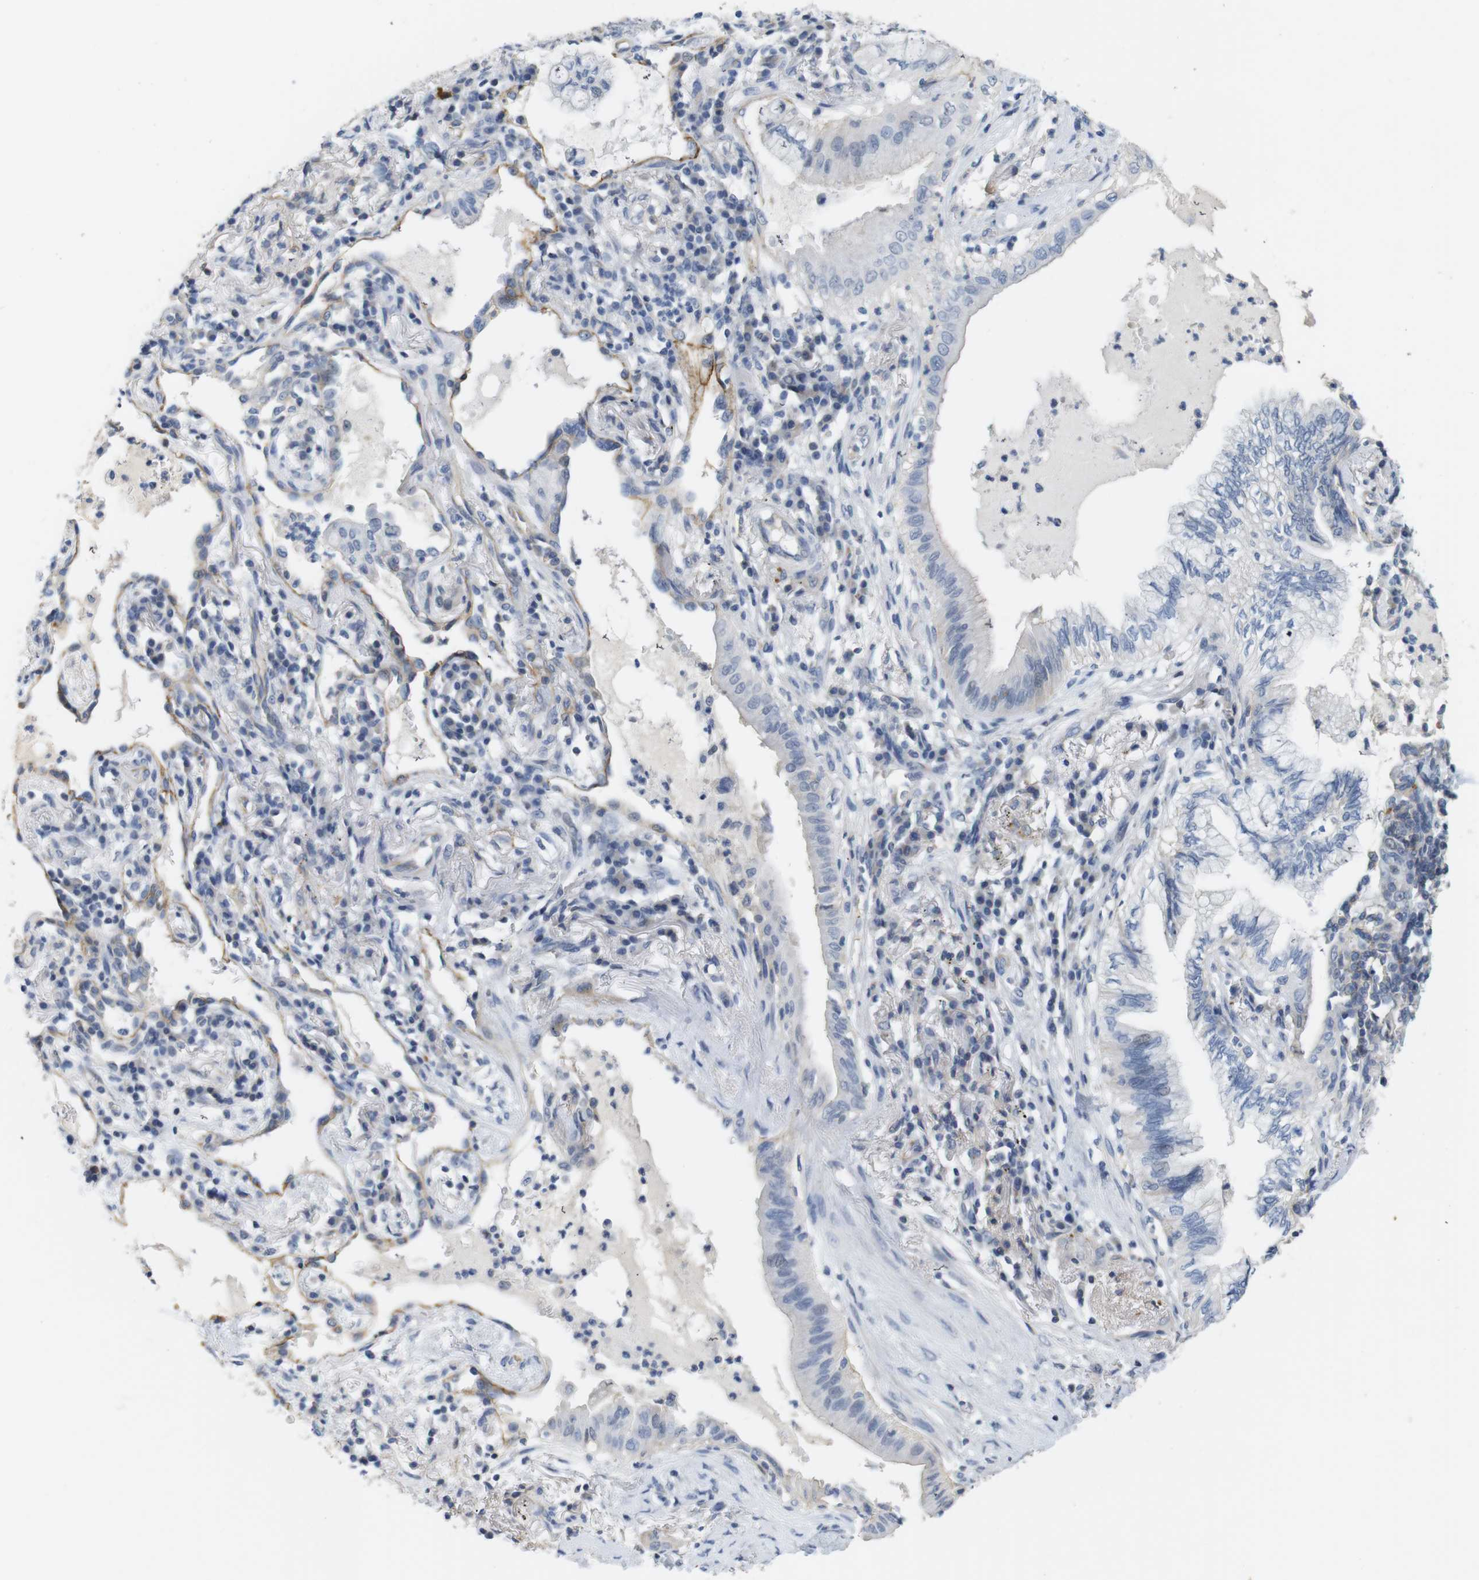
{"staining": {"intensity": "negative", "quantity": "none", "location": "none"}, "tissue": "lung cancer", "cell_type": "Tumor cells", "image_type": "cancer", "snomed": [{"axis": "morphology", "description": "Adenocarcinoma, NOS"}, {"axis": "topography", "description": "Lung"}], "caption": "Immunohistochemical staining of human adenocarcinoma (lung) shows no significant expression in tumor cells.", "gene": "OTOF", "patient": {"sex": "female", "age": 70}}